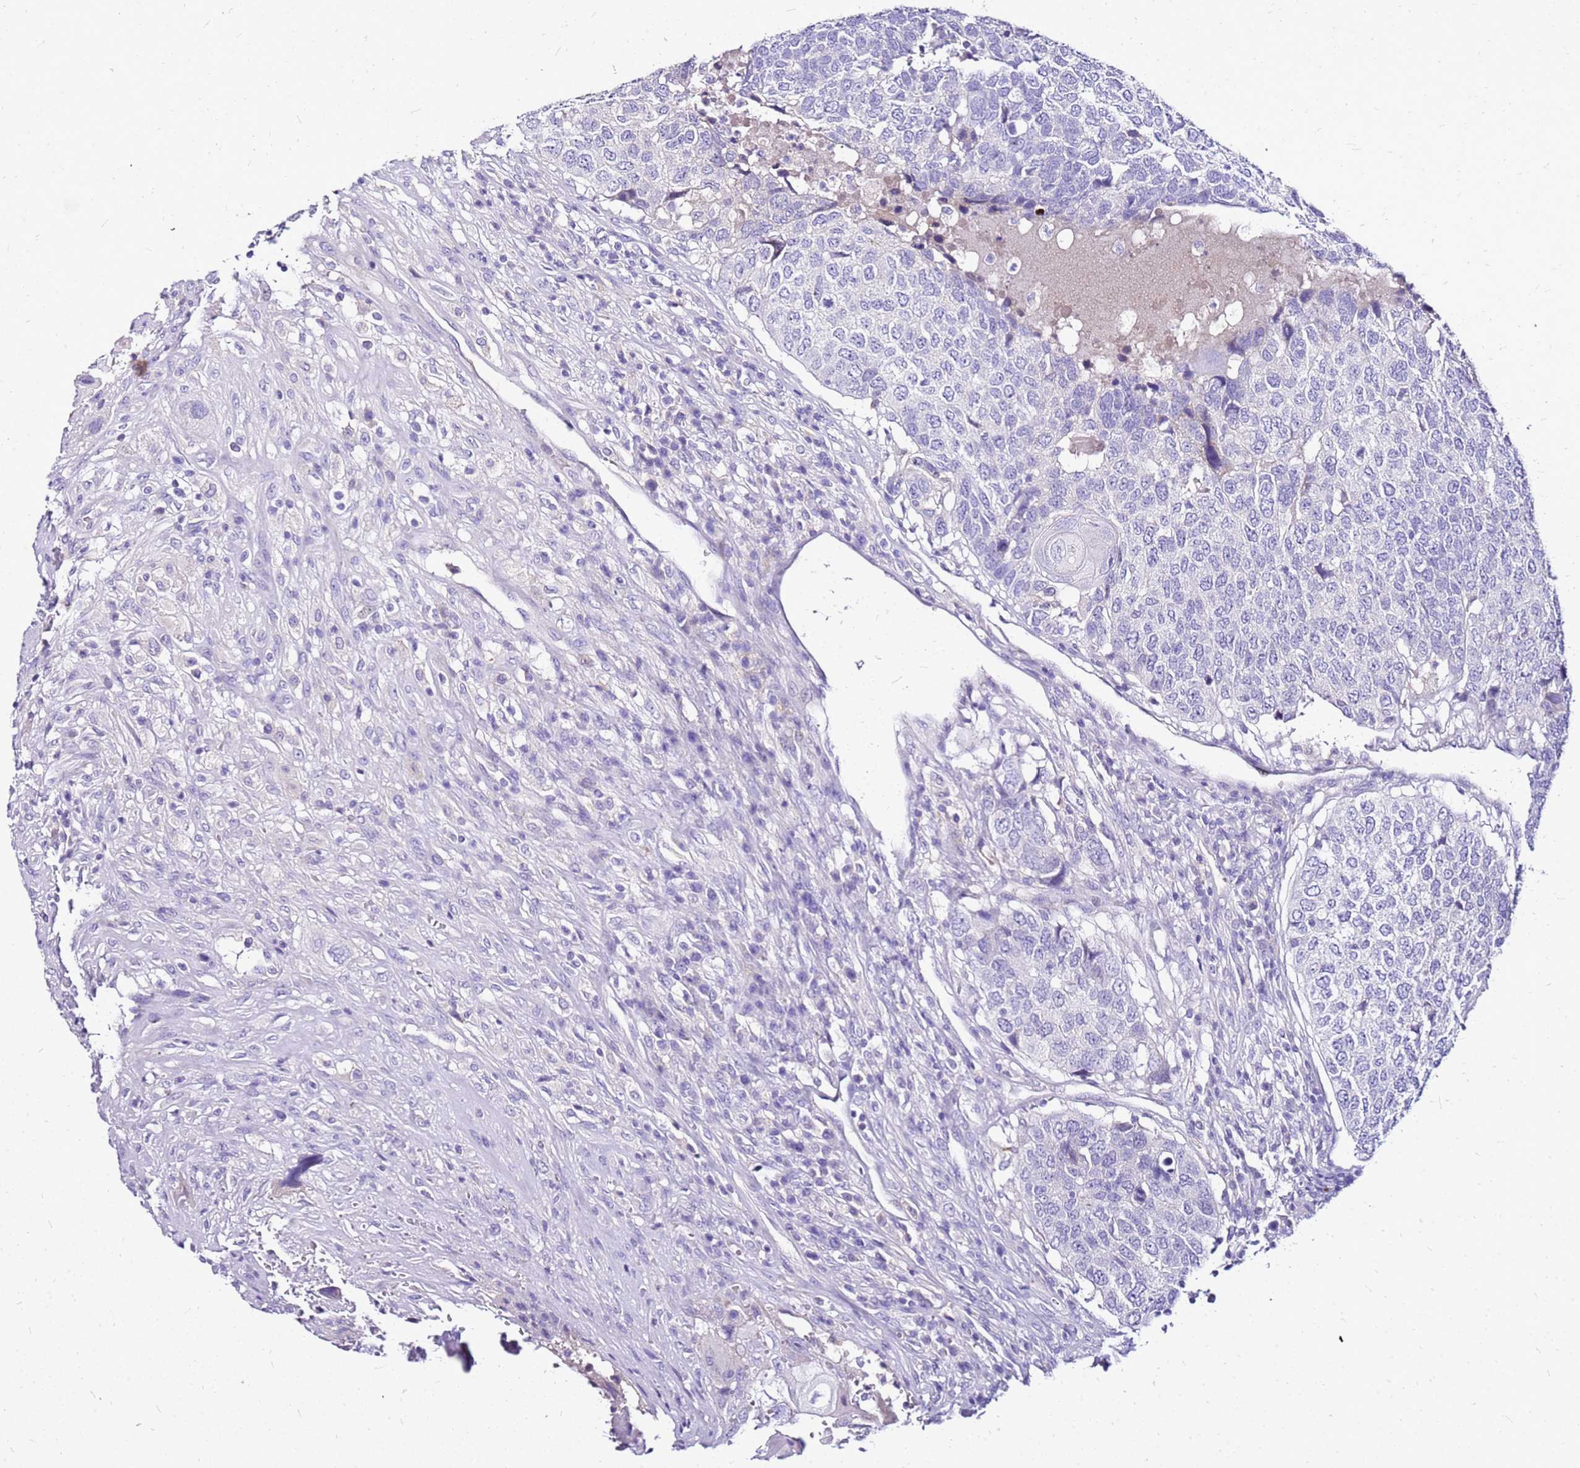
{"staining": {"intensity": "negative", "quantity": "none", "location": "none"}, "tissue": "head and neck cancer", "cell_type": "Tumor cells", "image_type": "cancer", "snomed": [{"axis": "morphology", "description": "Squamous cell carcinoma, NOS"}, {"axis": "topography", "description": "Head-Neck"}], "caption": "Tumor cells show no significant protein positivity in head and neck cancer.", "gene": "DCDC2B", "patient": {"sex": "male", "age": 66}}